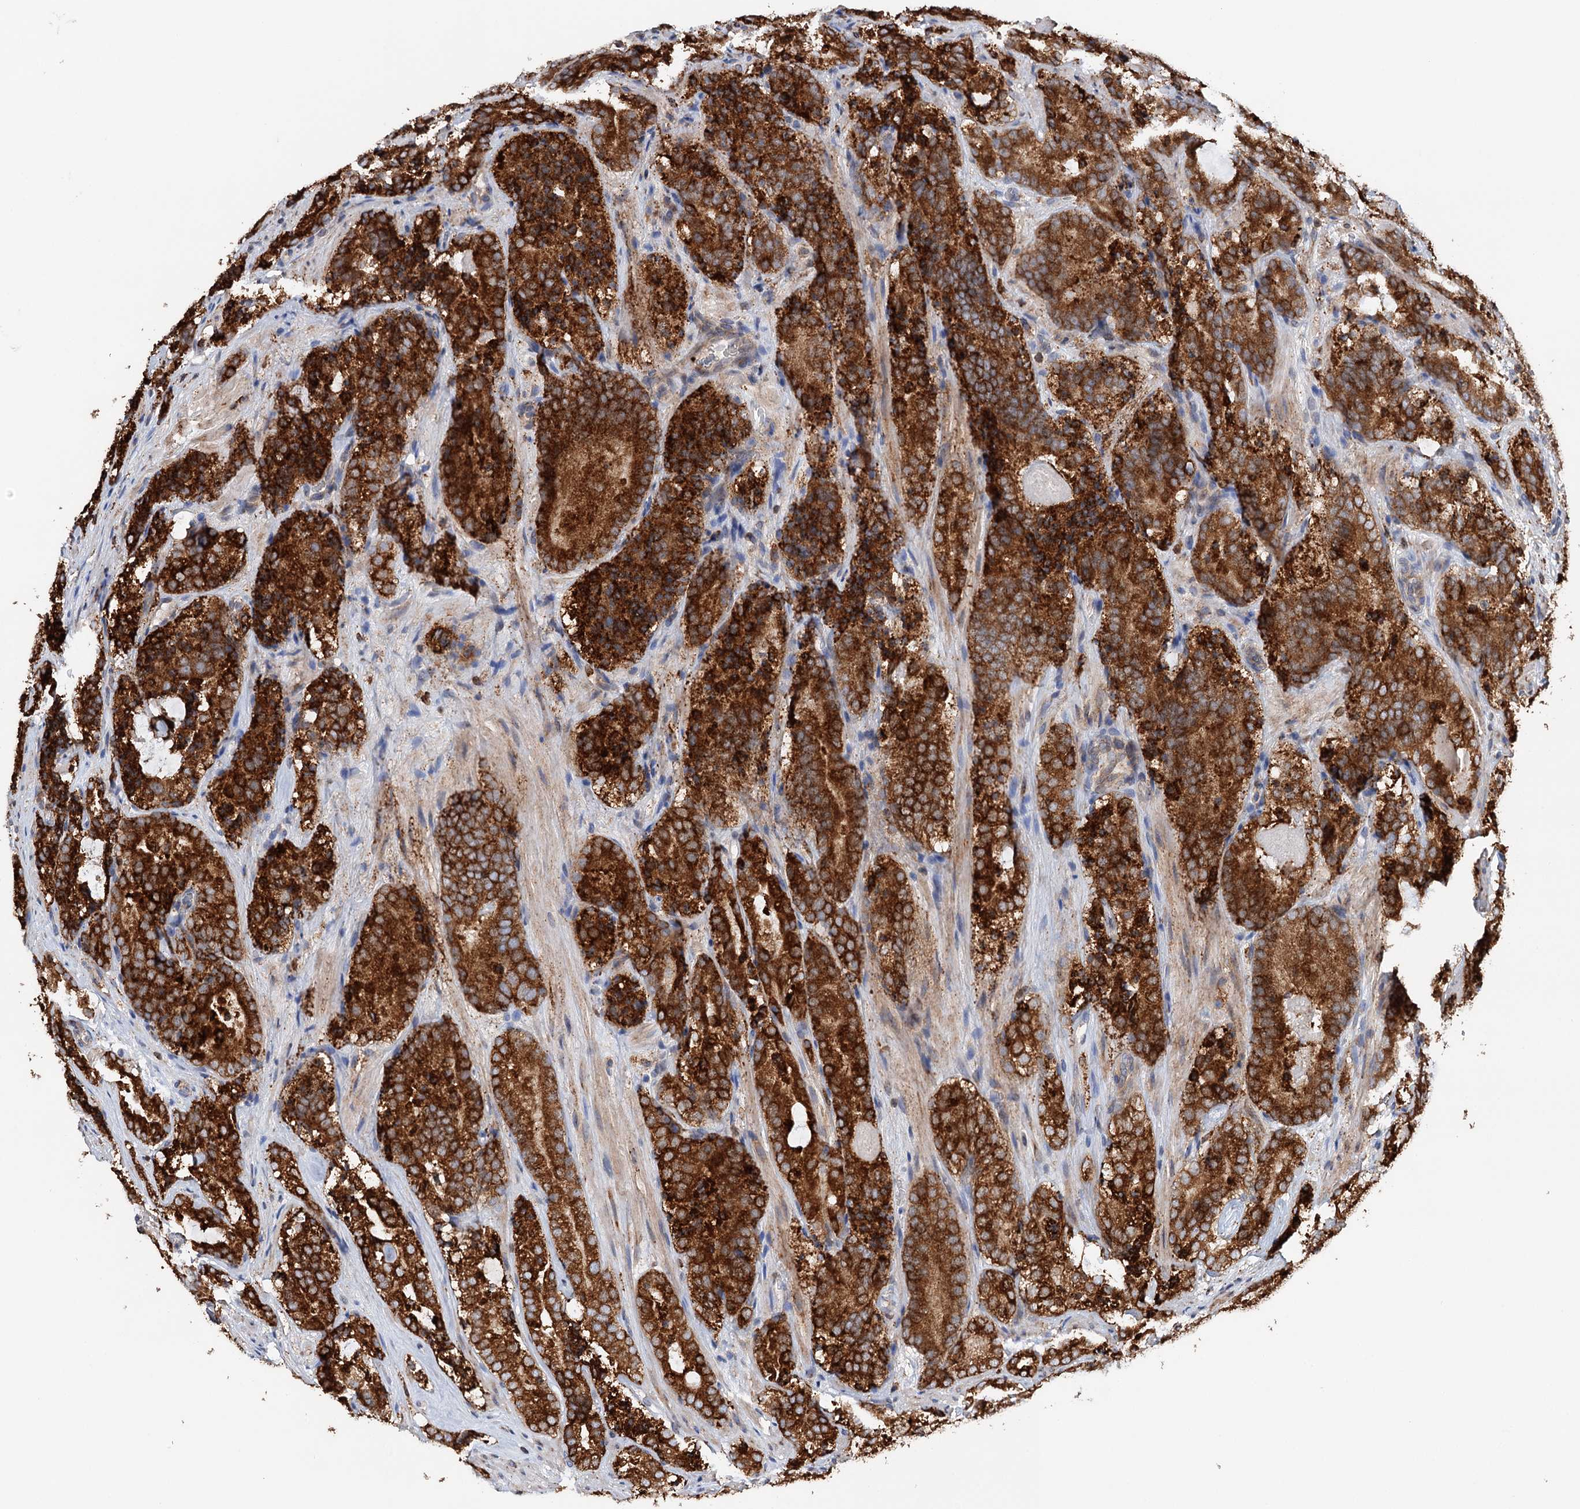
{"staining": {"intensity": "strong", "quantity": ">75%", "location": "cytoplasmic/membranous"}, "tissue": "prostate cancer", "cell_type": "Tumor cells", "image_type": "cancer", "snomed": [{"axis": "morphology", "description": "Adenocarcinoma, High grade"}, {"axis": "topography", "description": "Prostate"}], "caption": "Adenocarcinoma (high-grade) (prostate) tissue exhibits strong cytoplasmic/membranous positivity in about >75% of tumor cells, visualized by immunohistochemistry. (brown staining indicates protein expression, while blue staining denotes nuclei).", "gene": "ERP29", "patient": {"sex": "male", "age": 57}}